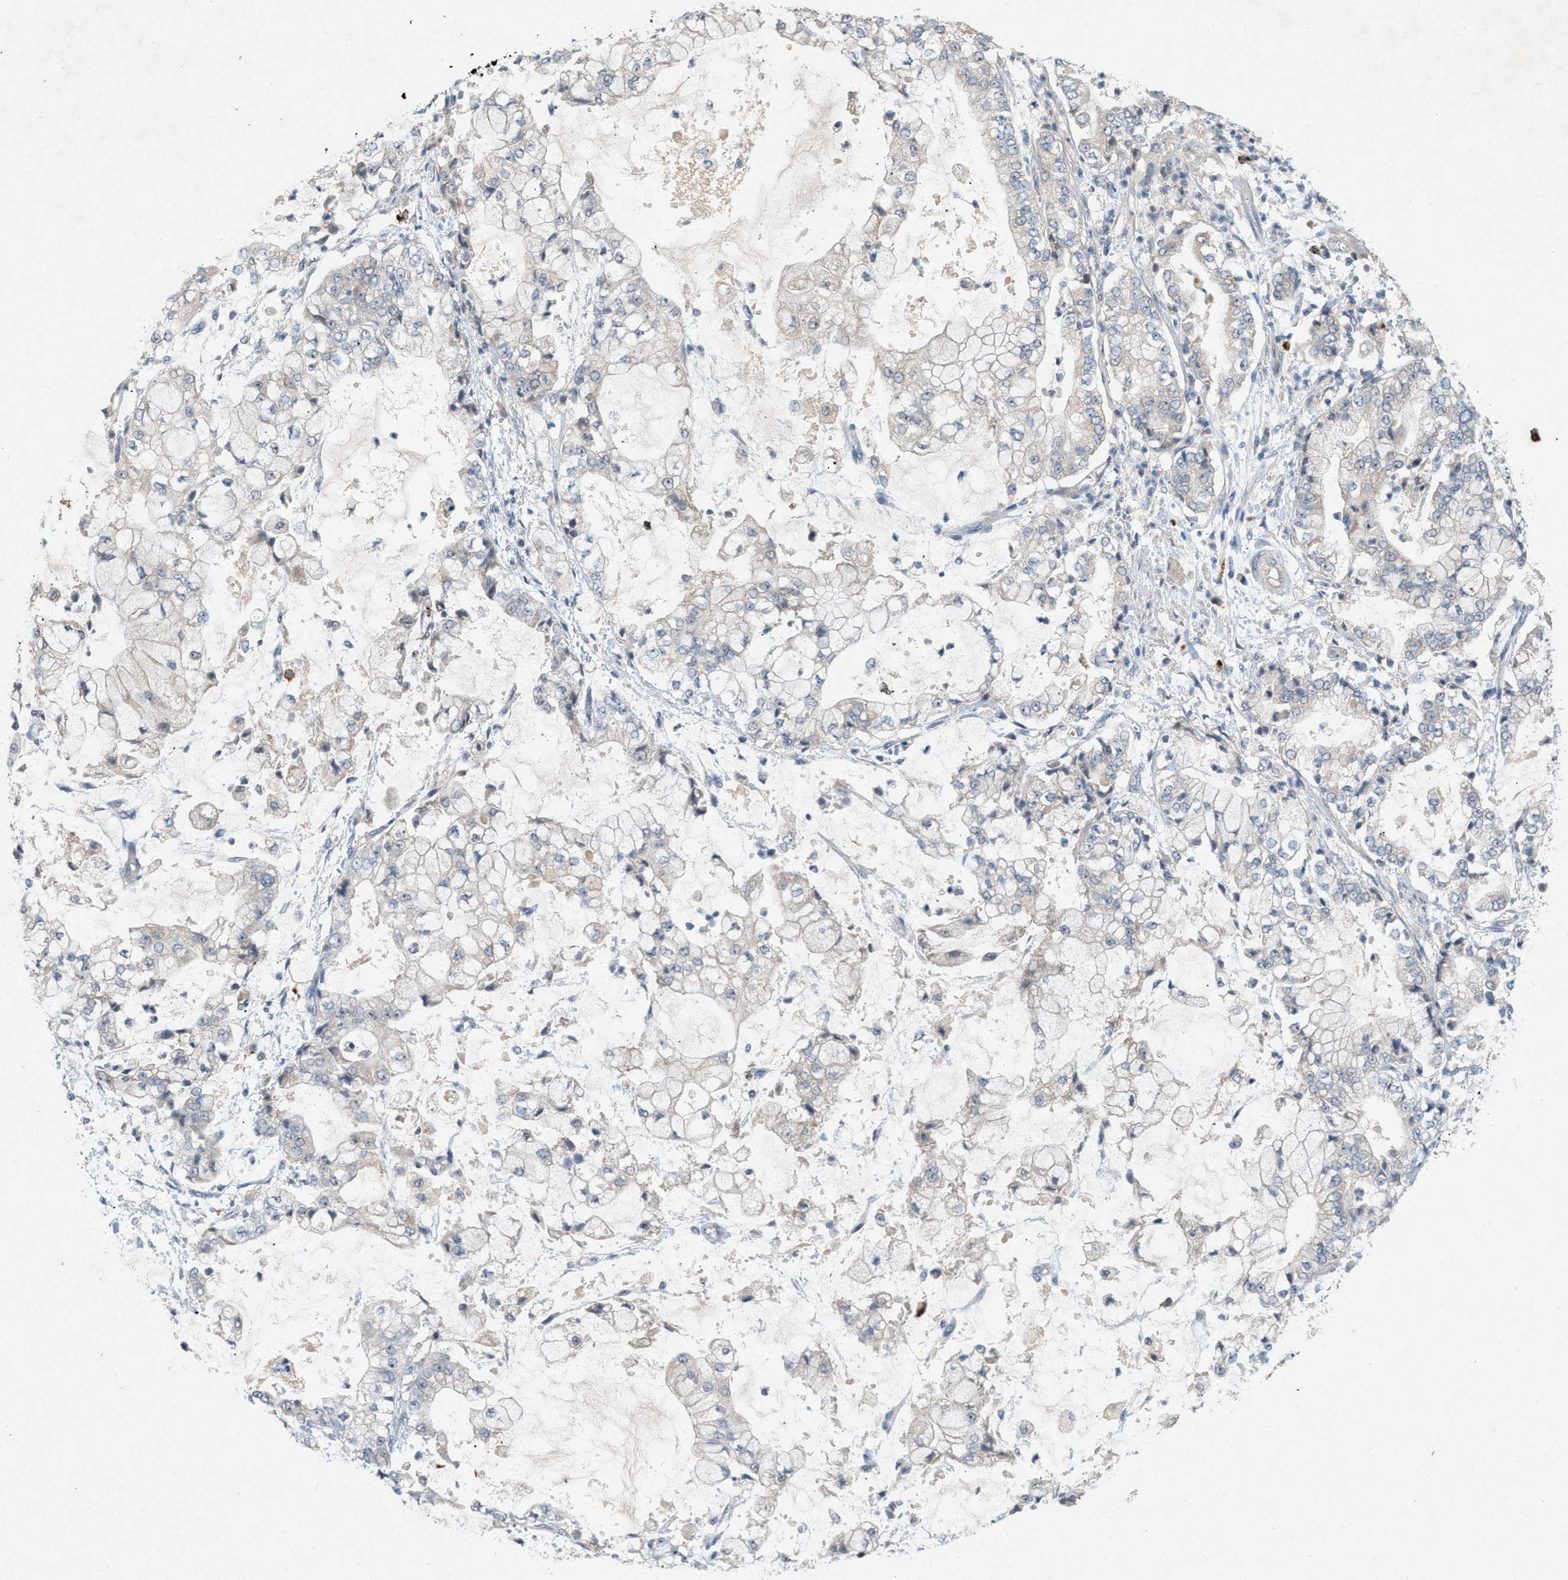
{"staining": {"intensity": "negative", "quantity": "none", "location": "none"}, "tissue": "stomach cancer", "cell_type": "Tumor cells", "image_type": "cancer", "snomed": [{"axis": "morphology", "description": "Adenocarcinoma, NOS"}, {"axis": "topography", "description": "Stomach"}], "caption": "IHC image of adenocarcinoma (stomach) stained for a protein (brown), which exhibits no expression in tumor cells. (Brightfield microscopy of DAB immunohistochemistry (IHC) at high magnification).", "gene": "DCAF7", "patient": {"sex": "male", "age": 76}}